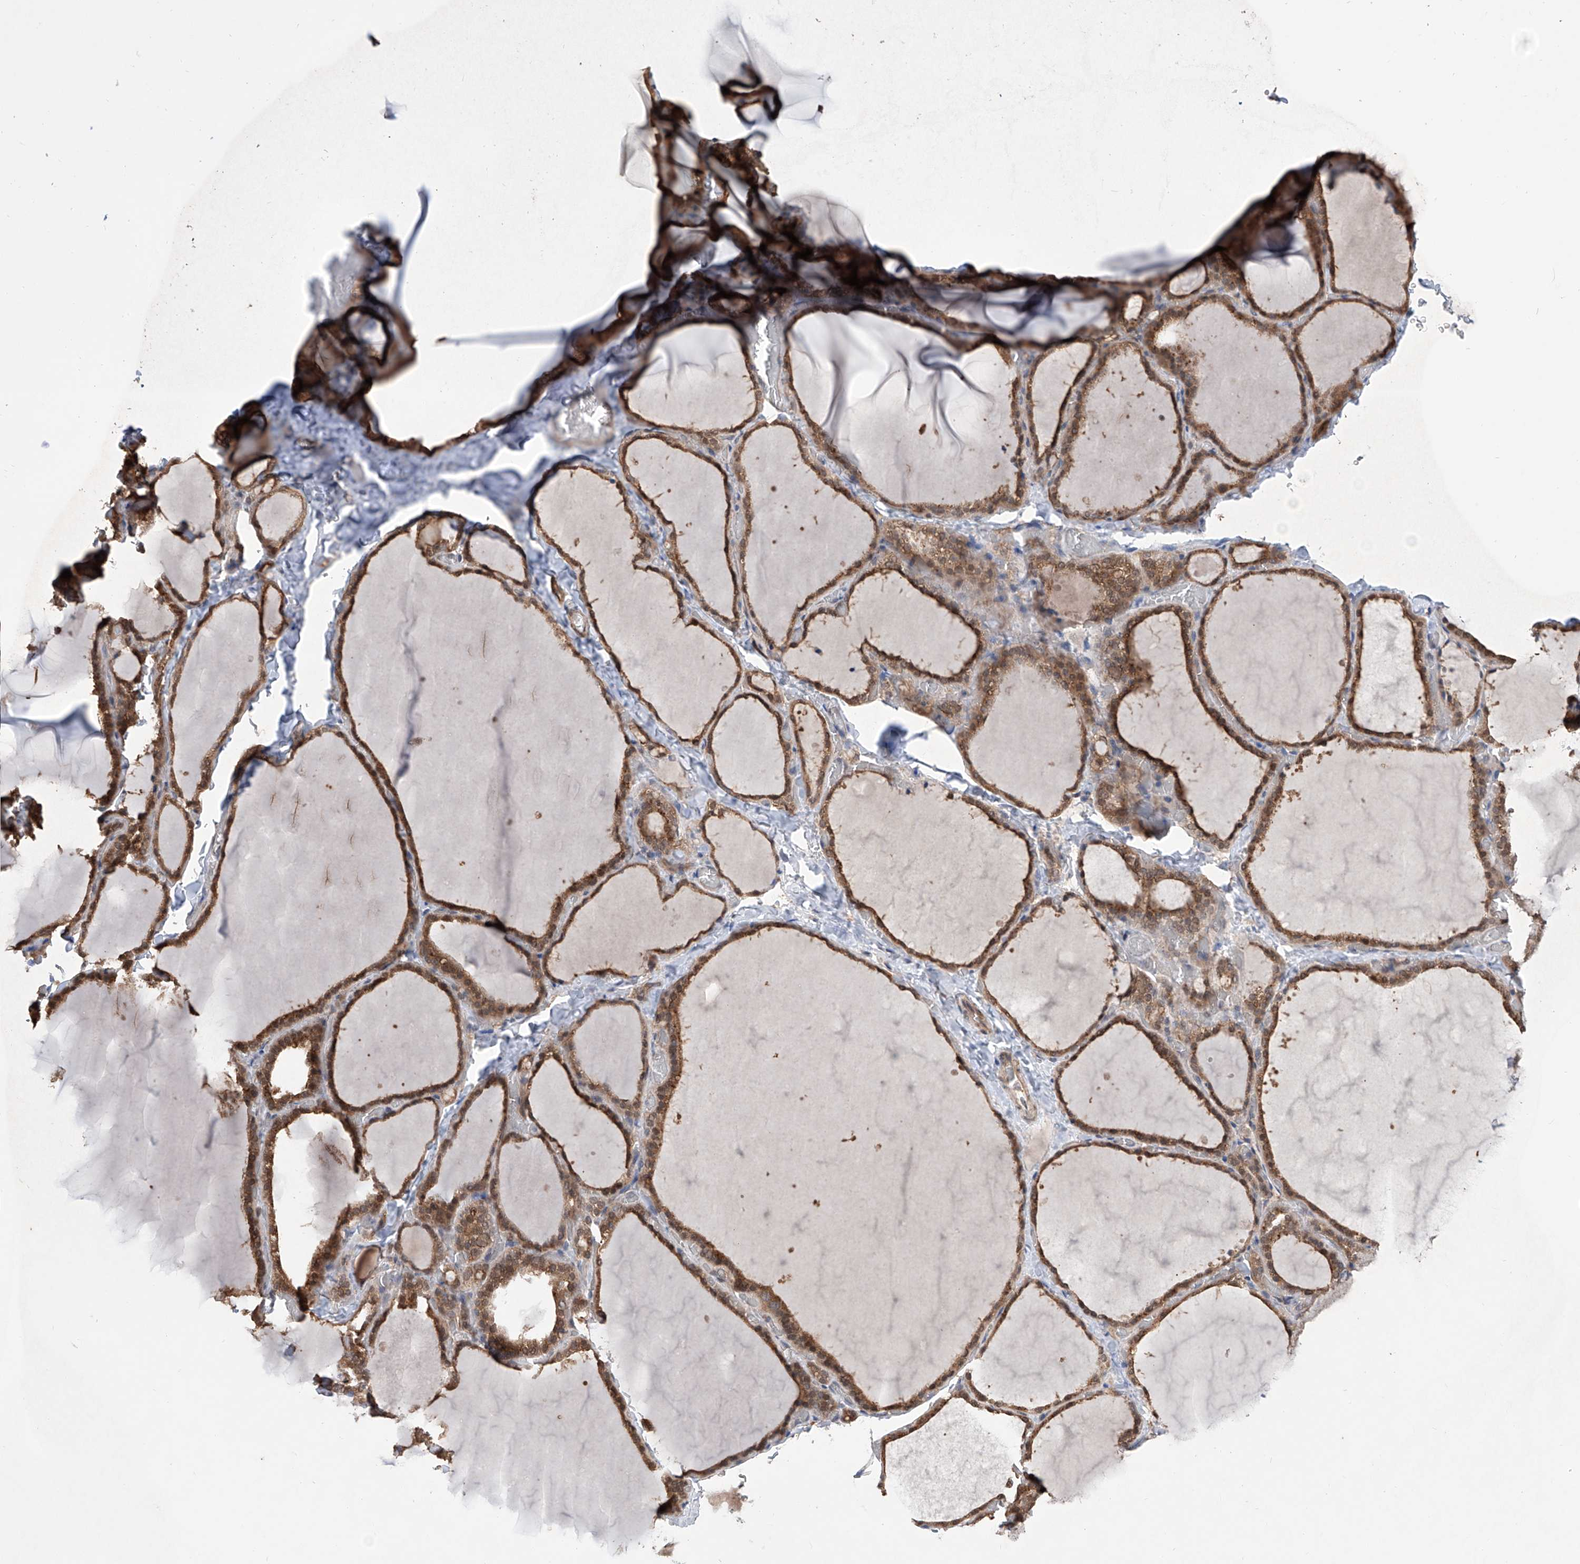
{"staining": {"intensity": "moderate", "quantity": ">75%", "location": "cytoplasmic/membranous,nuclear"}, "tissue": "thyroid gland", "cell_type": "Glandular cells", "image_type": "normal", "snomed": [{"axis": "morphology", "description": "Normal tissue, NOS"}, {"axis": "topography", "description": "Thyroid gland"}], "caption": "Immunohistochemistry (IHC) photomicrograph of benign thyroid gland: thyroid gland stained using immunohistochemistry (IHC) shows medium levels of moderate protein expression localized specifically in the cytoplasmic/membranous,nuclear of glandular cells, appearing as a cytoplasmic/membranous,nuclear brown color.", "gene": "HOXC8", "patient": {"sex": "female", "age": 22}}